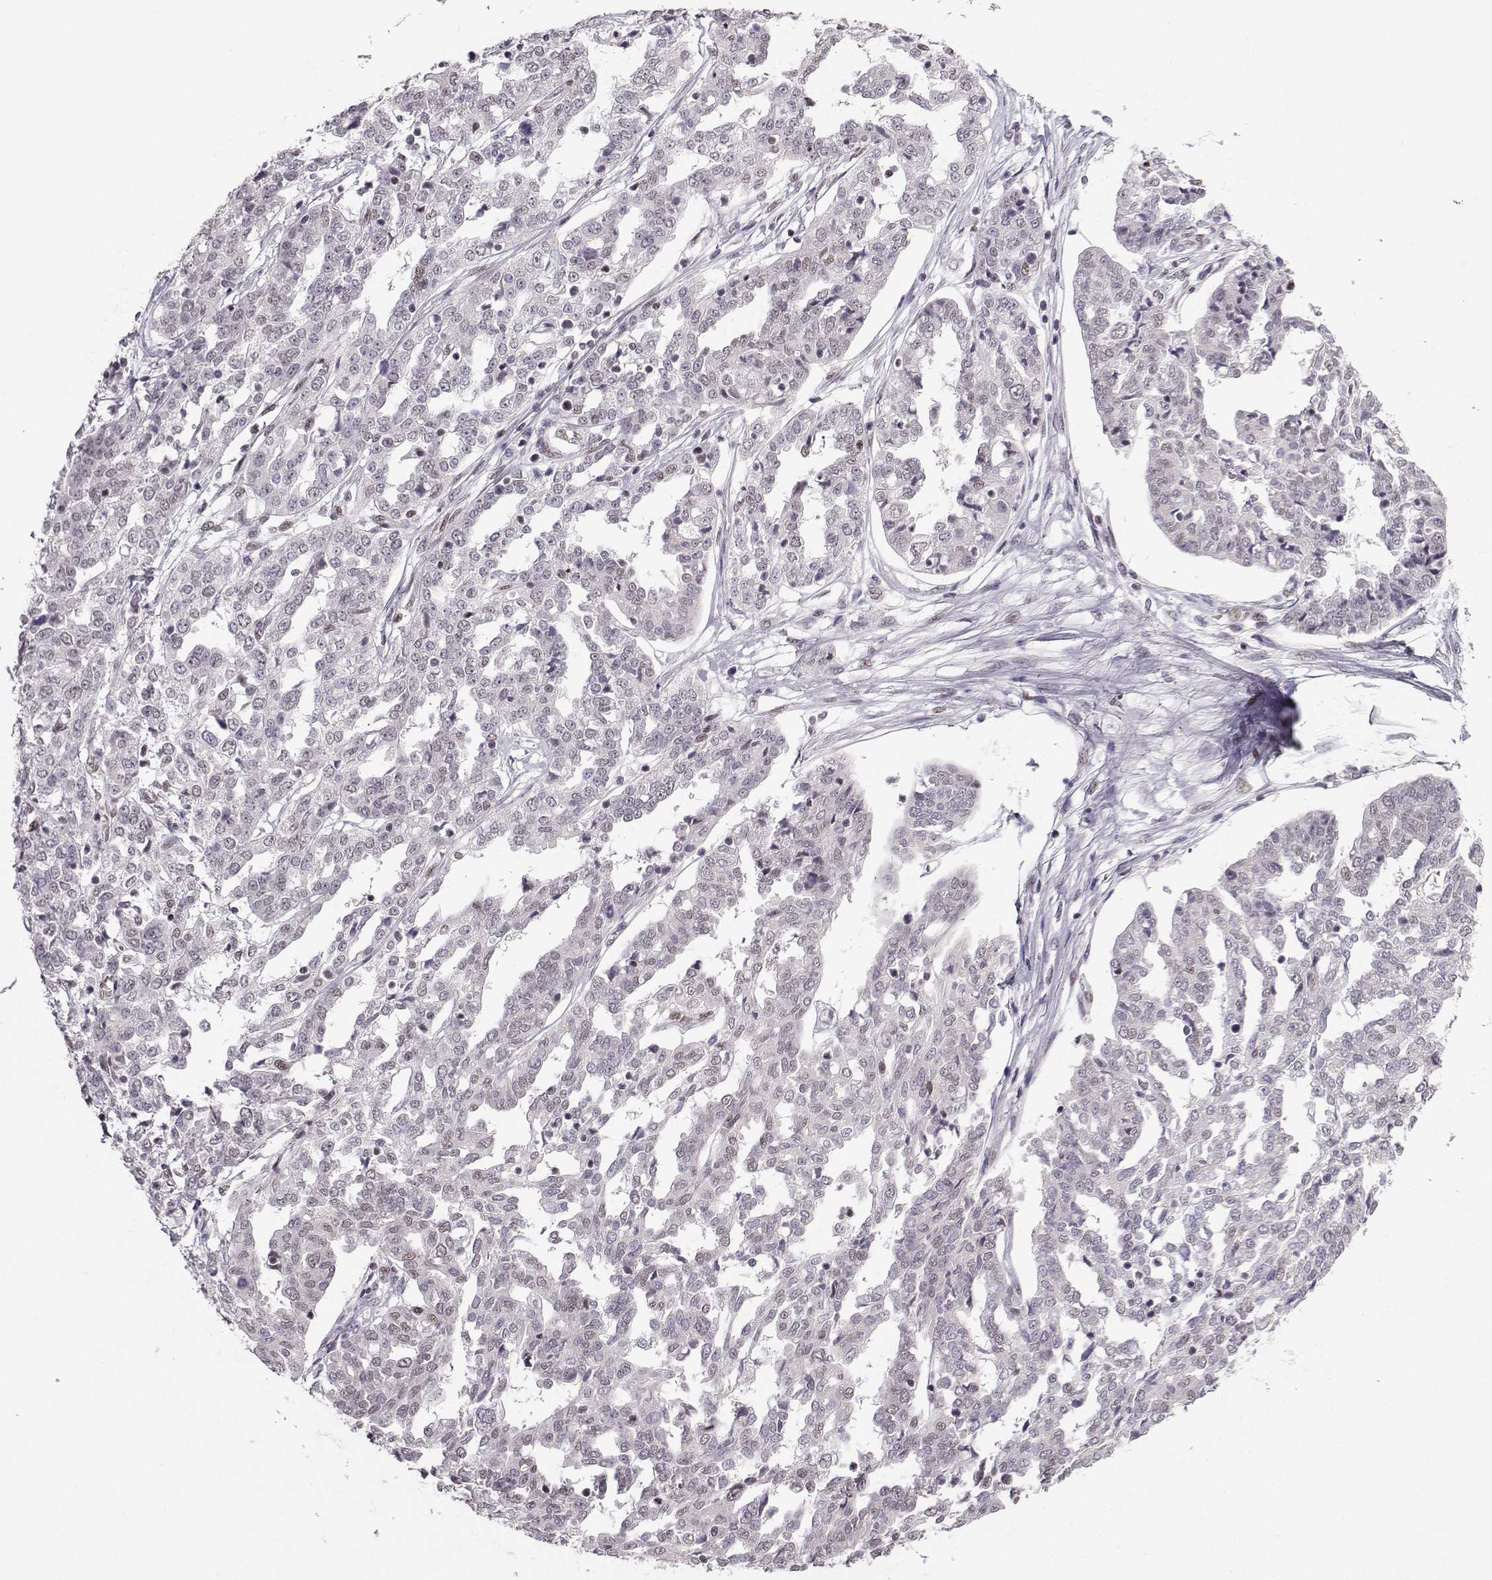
{"staining": {"intensity": "weak", "quantity": "<25%", "location": "nuclear"}, "tissue": "ovarian cancer", "cell_type": "Tumor cells", "image_type": "cancer", "snomed": [{"axis": "morphology", "description": "Cystadenocarcinoma, serous, NOS"}, {"axis": "topography", "description": "Ovary"}], "caption": "Serous cystadenocarcinoma (ovarian) was stained to show a protein in brown. There is no significant staining in tumor cells.", "gene": "LIN28A", "patient": {"sex": "female", "age": 67}}